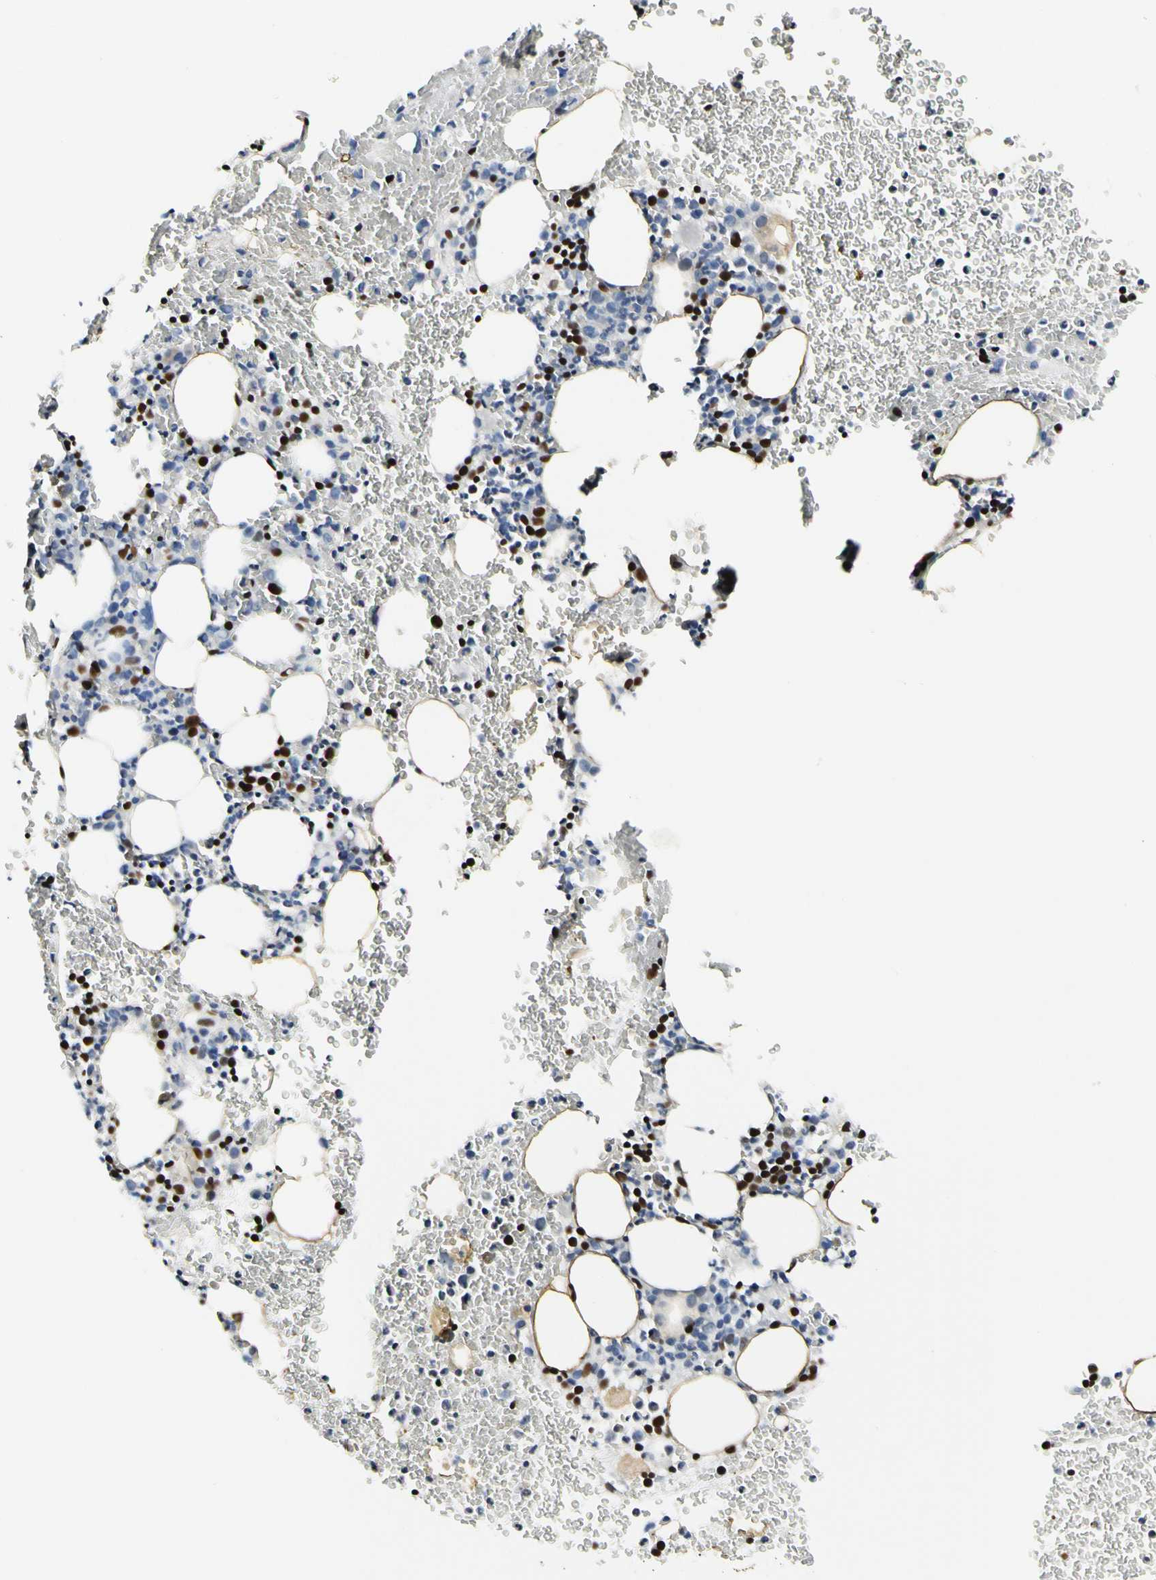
{"staining": {"intensity": "strong", "quantity": "25%-75%", "location": "nuclear"}, "tissue": "bone marrow", "cell_type": "Hematopoietic cells", "image_type": "normal", "snomed": [{"axis": "morphology", "description": "Normal tissue, NOS"}, {"axis": "morphology", "description": "Inflammation, NOS"}, {"axis": "topography", "description": "Bone marrow"}], "caption": "Immunohistochemistry staining of normal bone marrow, which displays high levels of strong nuclear staining in about 25%-75% of hematopoietic cells indicating strong nuclear protein expression. The staining was performed using DAB (brown) for protein detection and nuclei were counterstained in hematoxylin (blue).", "gene": "NFIA", "patient": {"sex": "female", "age": 54}}